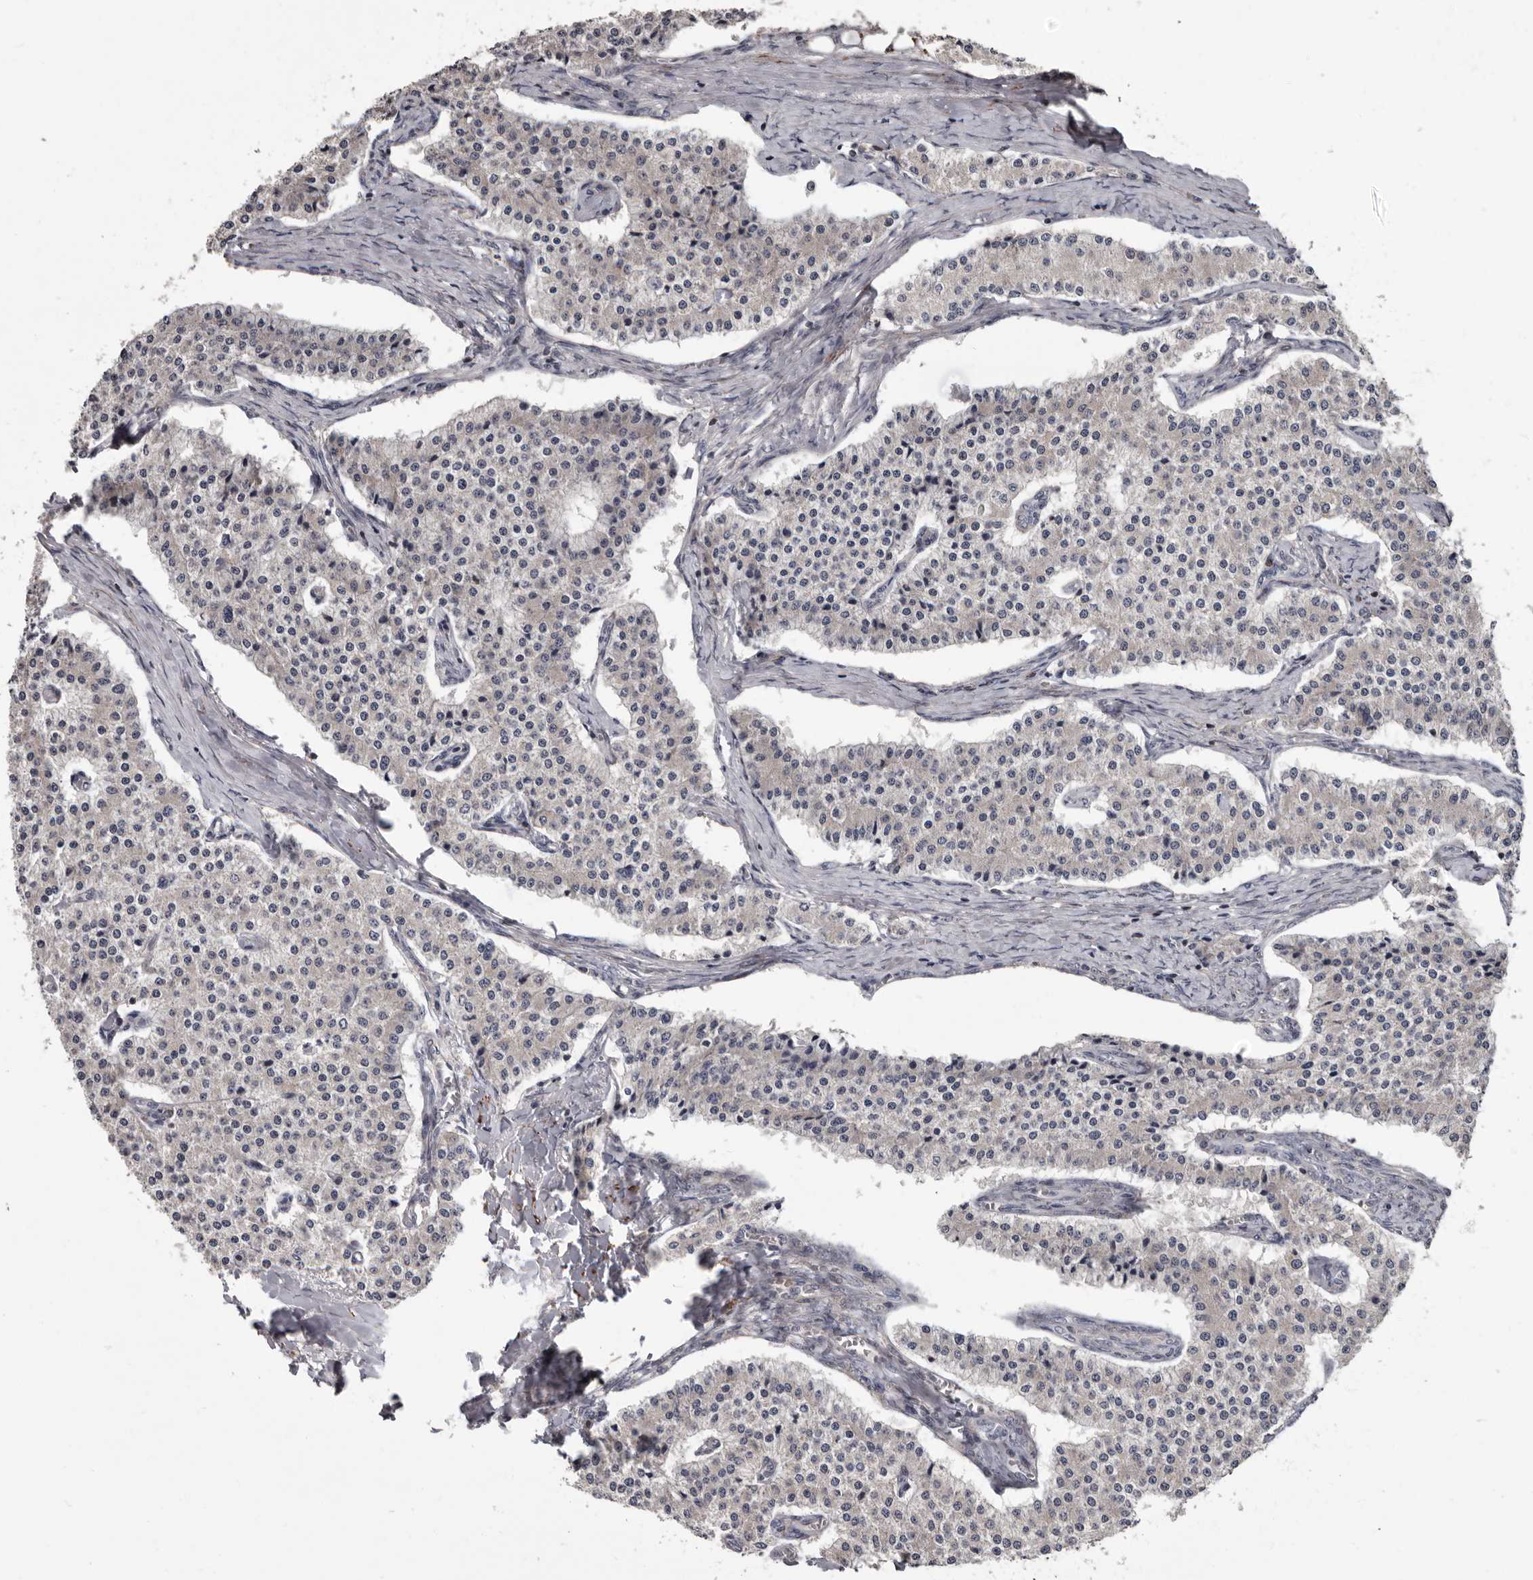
{"staining": {"intensity": "negative", "quantity": "none", "location": "none"}, "tissue": "carcinoid", "cell_type": "Tumor cells", "image_type": "cancer", "snomed": [{"axis": "morphology", "description": "Carcinoid, malignant, NOS"}, {"axis": "topography", "description": "Colon"}], "caption": "A high-resolution histopathology image shows IHC staining of carcinoid, which shows no significant staining in tumor cells.", "gene": "FGFR4", "patient": {"sex": "female", "age": 52}}